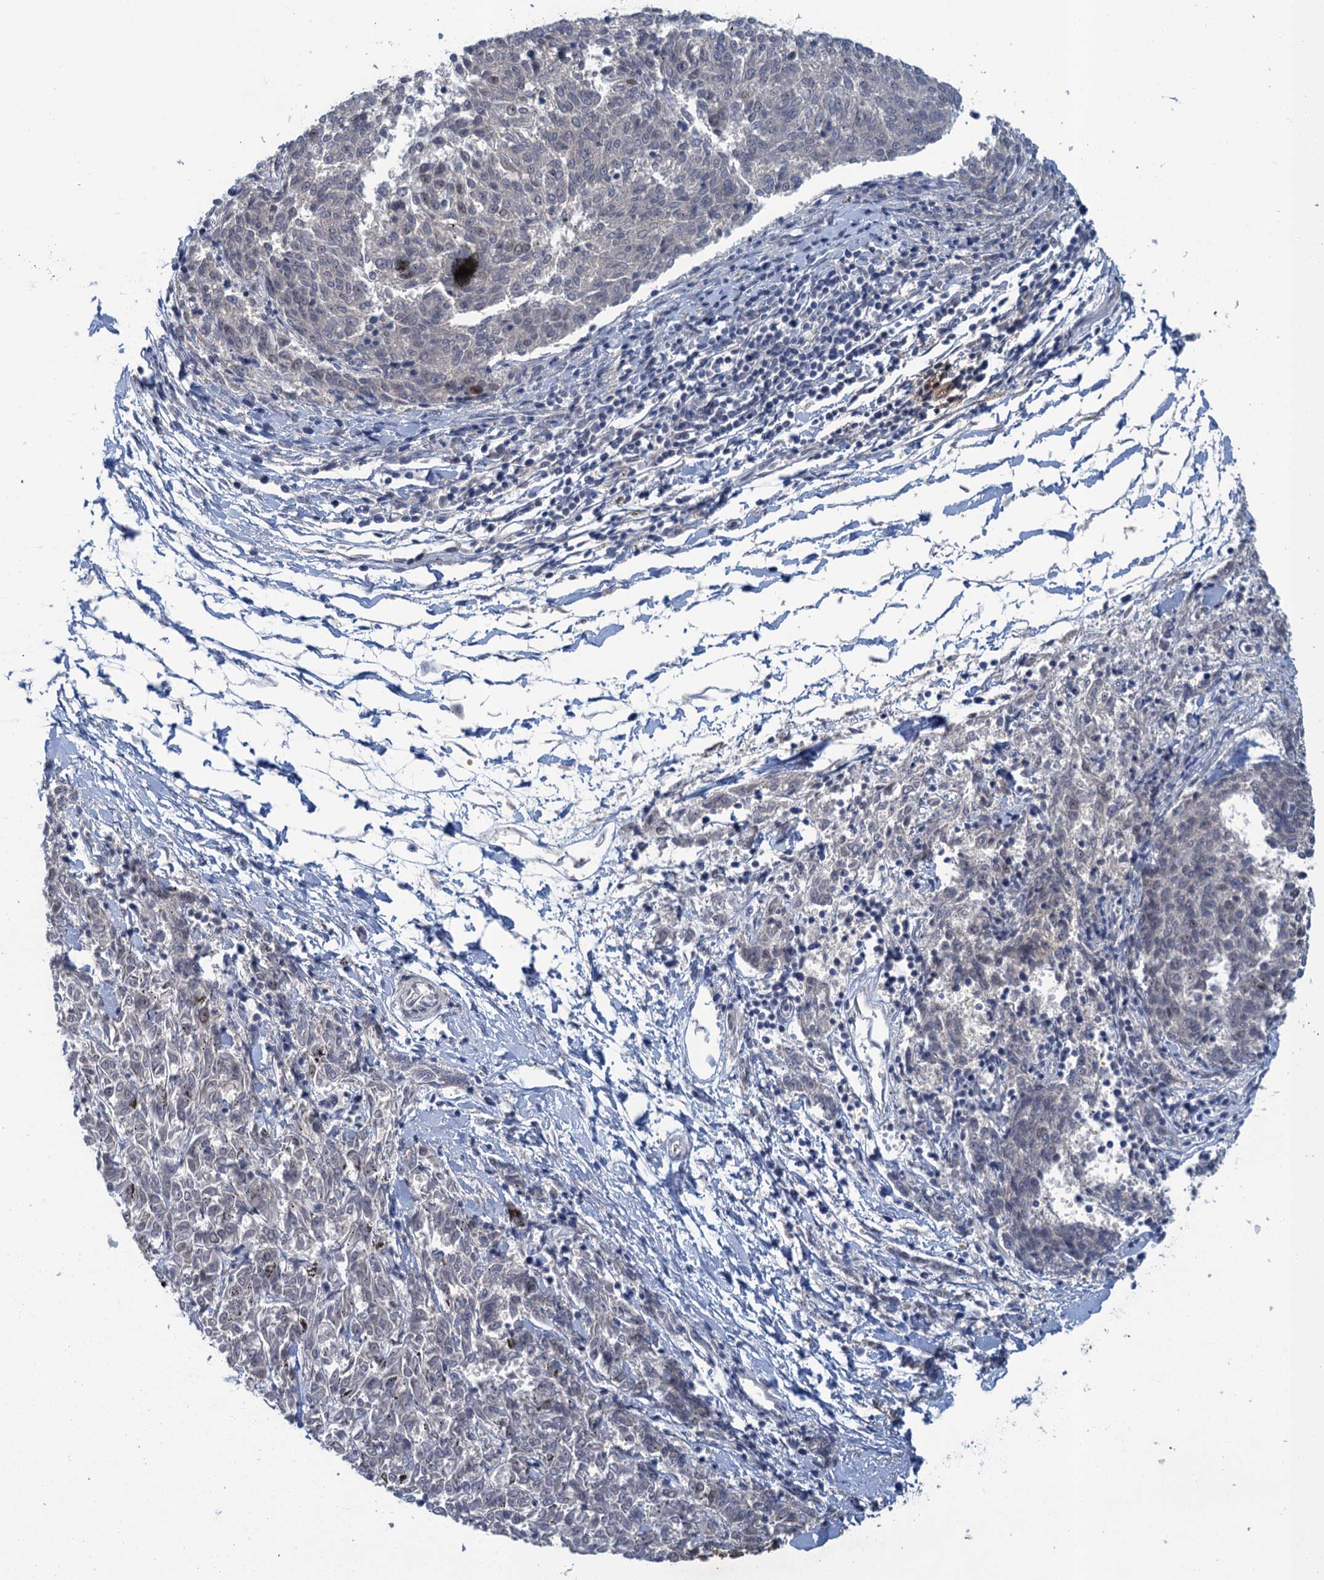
{"staining": {"intensity": "negative", "quantity": "none", "location": "none"}, "tissue": "melanoma", "cell_type": "Tumor cells", "image_type": "cancer", "snomed": [{"axis": "morphology", "description": "Malignant melanoma, NOS"}, {"axis": "topography", "description": "Skin"}], "caption": "Tumor cells show no significant protein staining in malignant melanoma.", "gene": "MRFAP1", "patient": {"sex": "female", "age": 72}}